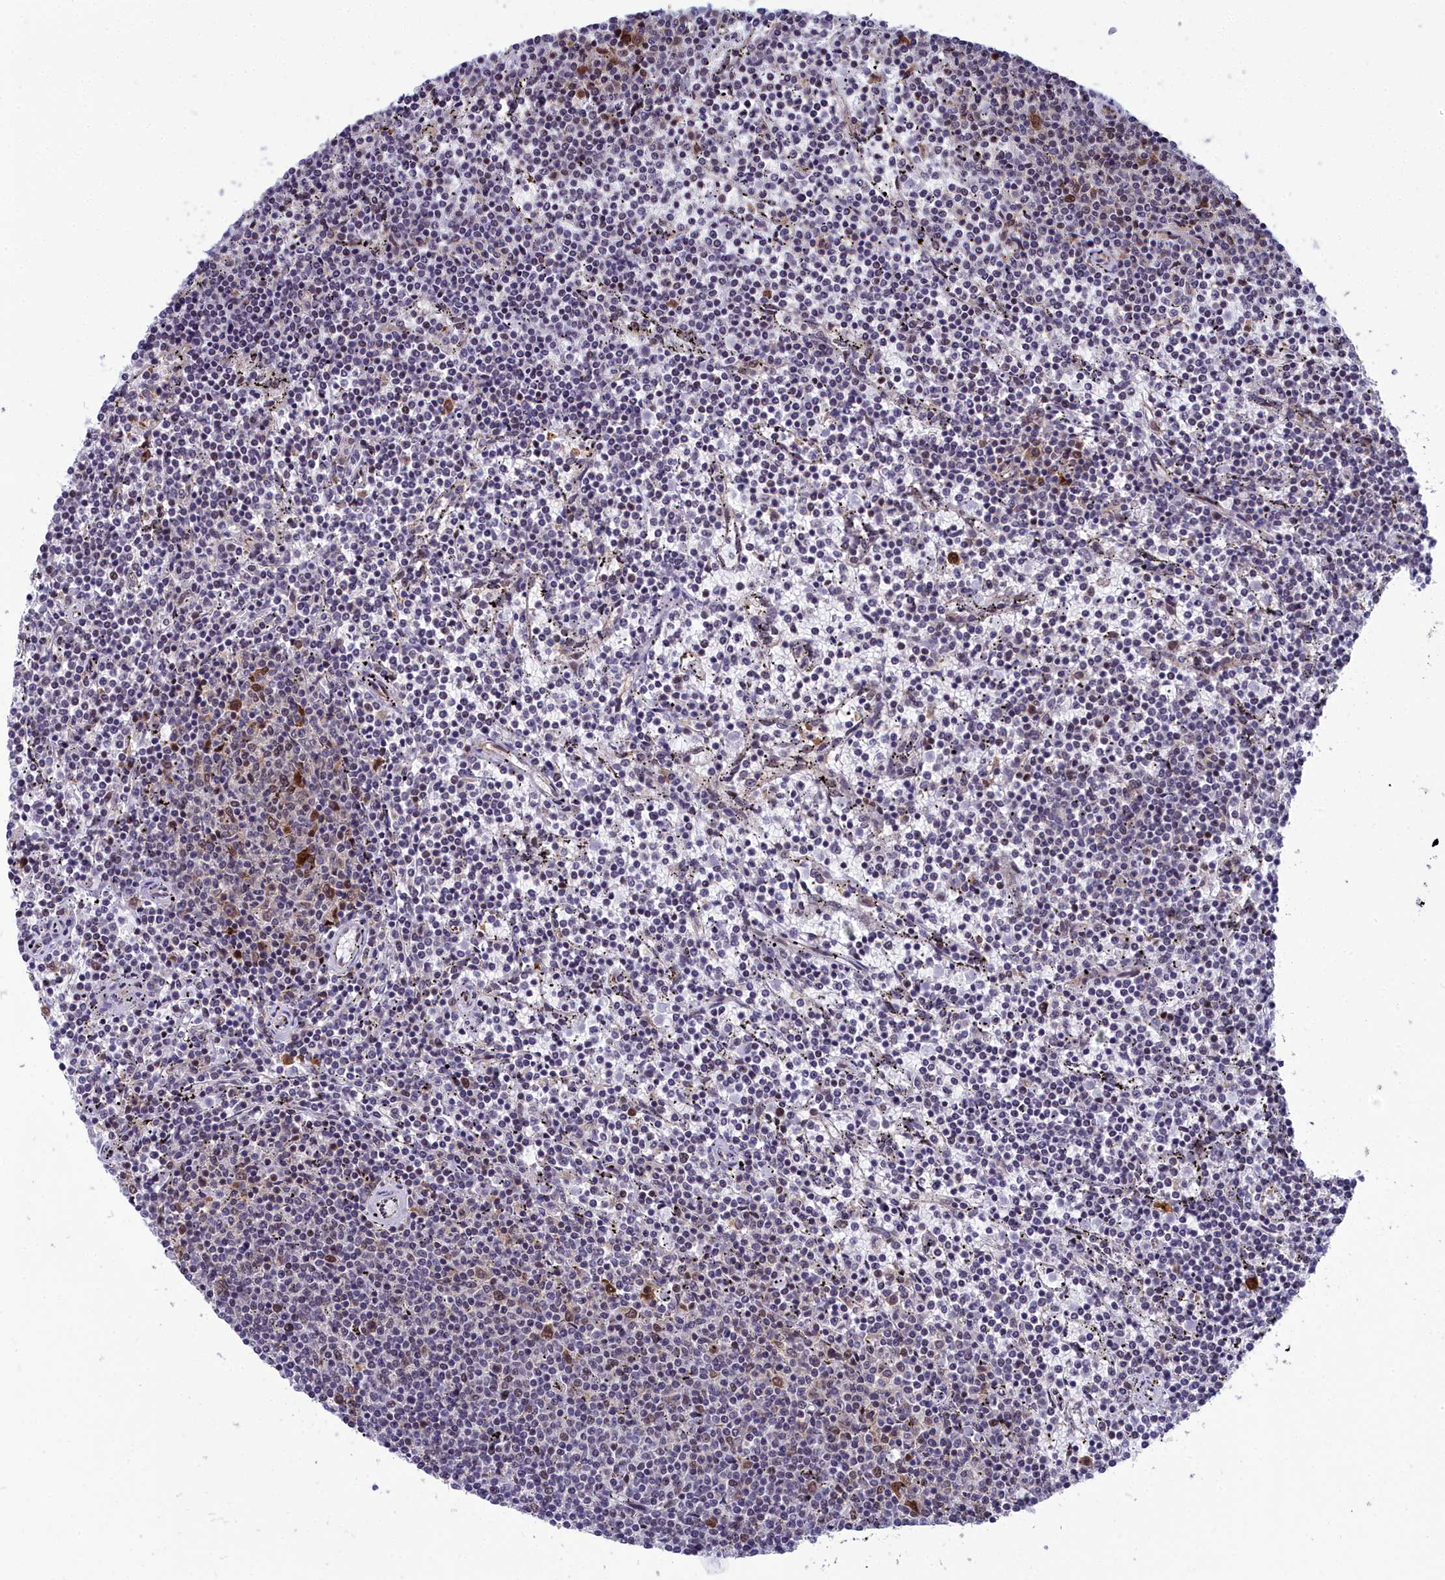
{"staining": {"intensity": "negative", "quantity": "none", "location": "none"}, "tissue": "lymphoma", "cell_type": "Tumor cells", "image_type": "cancer", "snomed": [{"axis": "morphology", "description": "Malignant lymphoma, non-Hodgkin's type, Low grade"}, {"axis": "topography", "description": "Spleen"}], "caption": "Tumor cells are negative for protein expression in human lymphoma.", "gene": "CCDC97", "patient": {"sex": "female", "age": 50}}